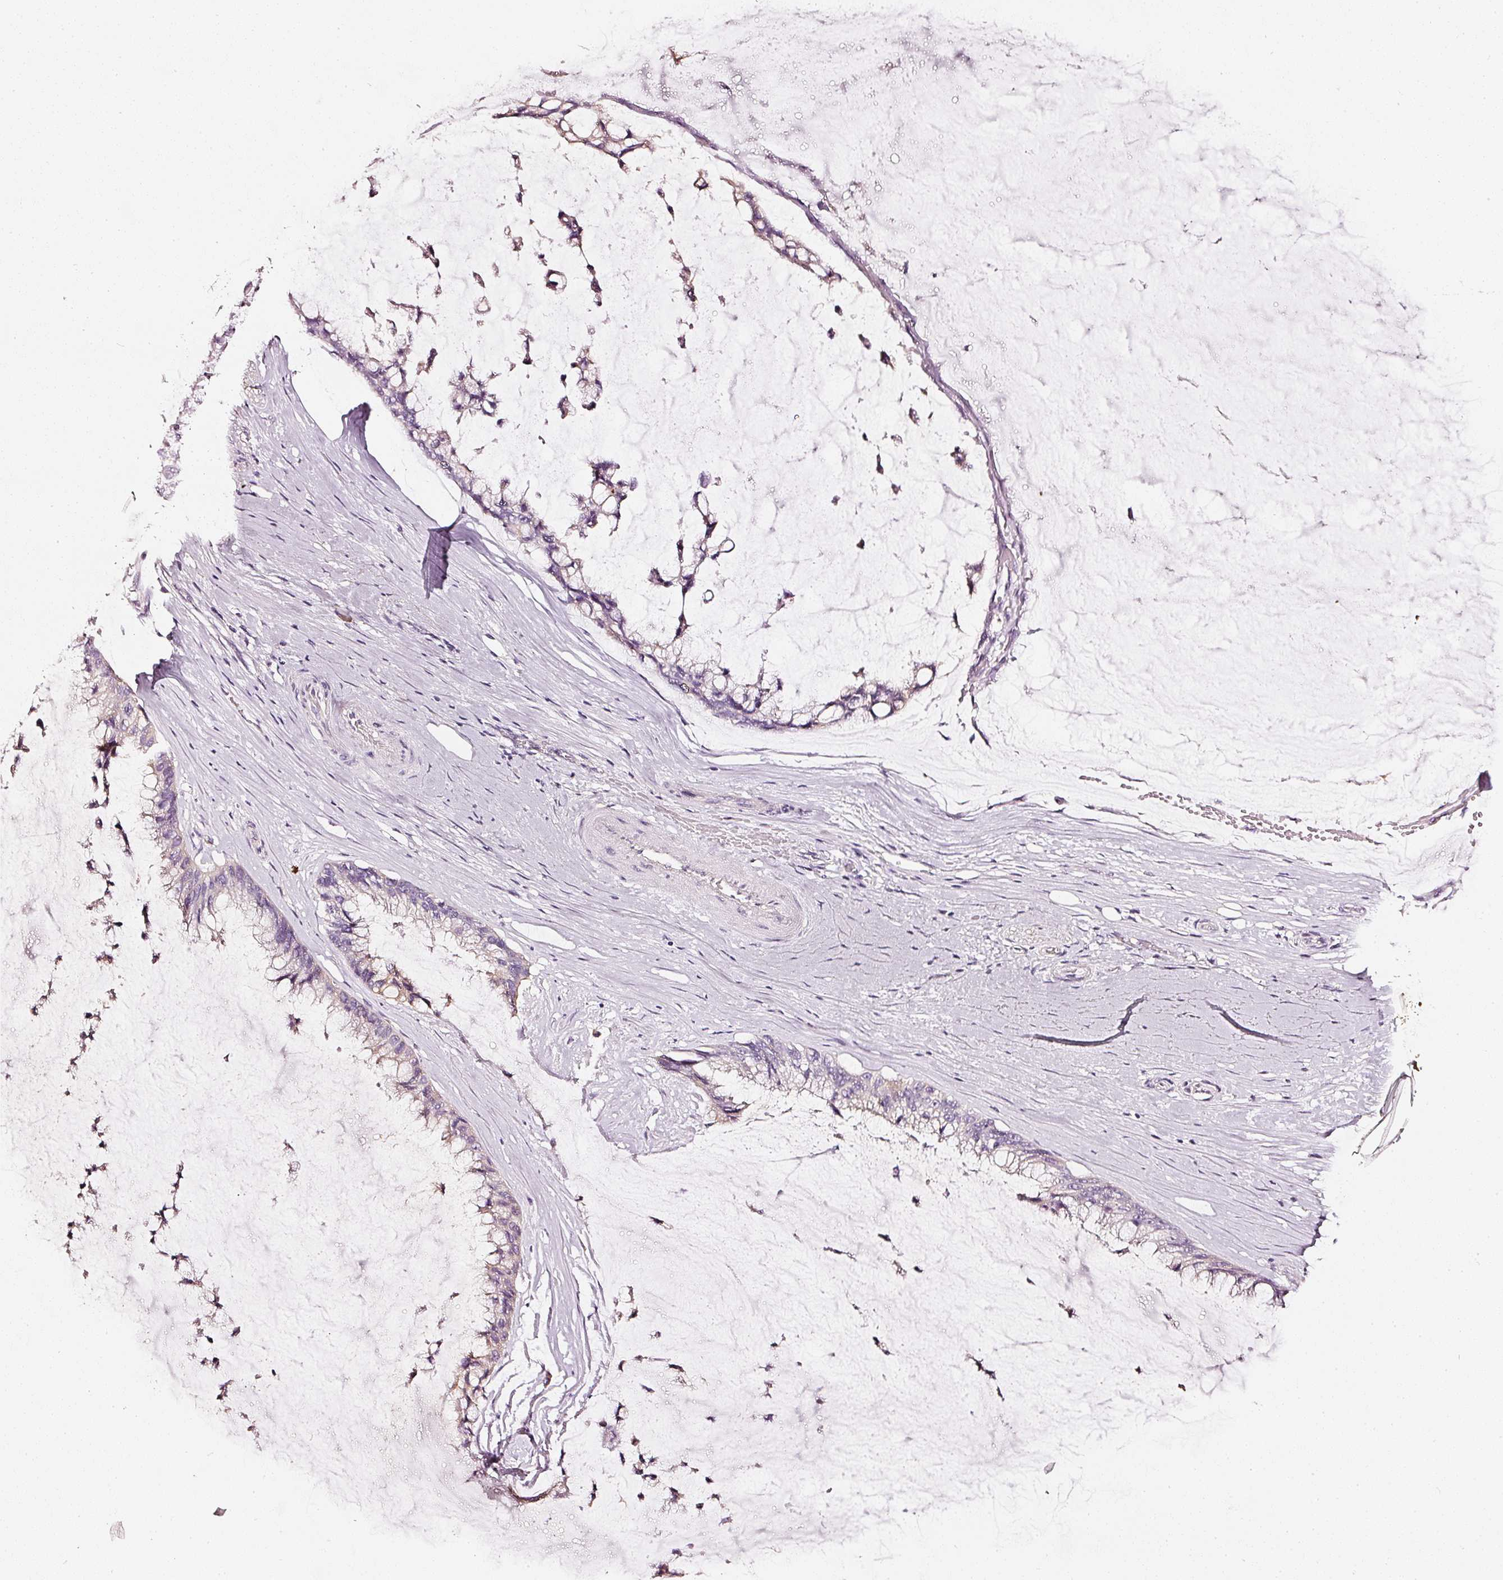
{"staining": {"intensity": "weak", "quantity": "<25%", "location": "cytoplasmic/membranous"}, "tissue": "ovarian cancer", "cell_type": "Tumor cells", "image_type": "cancer", "snomed": [{"axis": "morphology", "description": "Cystadenocarcinoma, mucinous, NOS"}, {"axis": "topography", "description": "Ovary"}], "caption": "This is a histopathology image of immunohistochemistry staining of mucinous cystadenocarcinoma (ovarian), which shows no expression in tumor cells. (Stains: DAB (3,3'-diaminobenzidine) immunohistochemistry (IHC) with hematoxylin counter stain, Microscopy: brightfield microscopy at high magnification).", "gene": "CNP", "patient": {"sex": "female", "age": 39}}